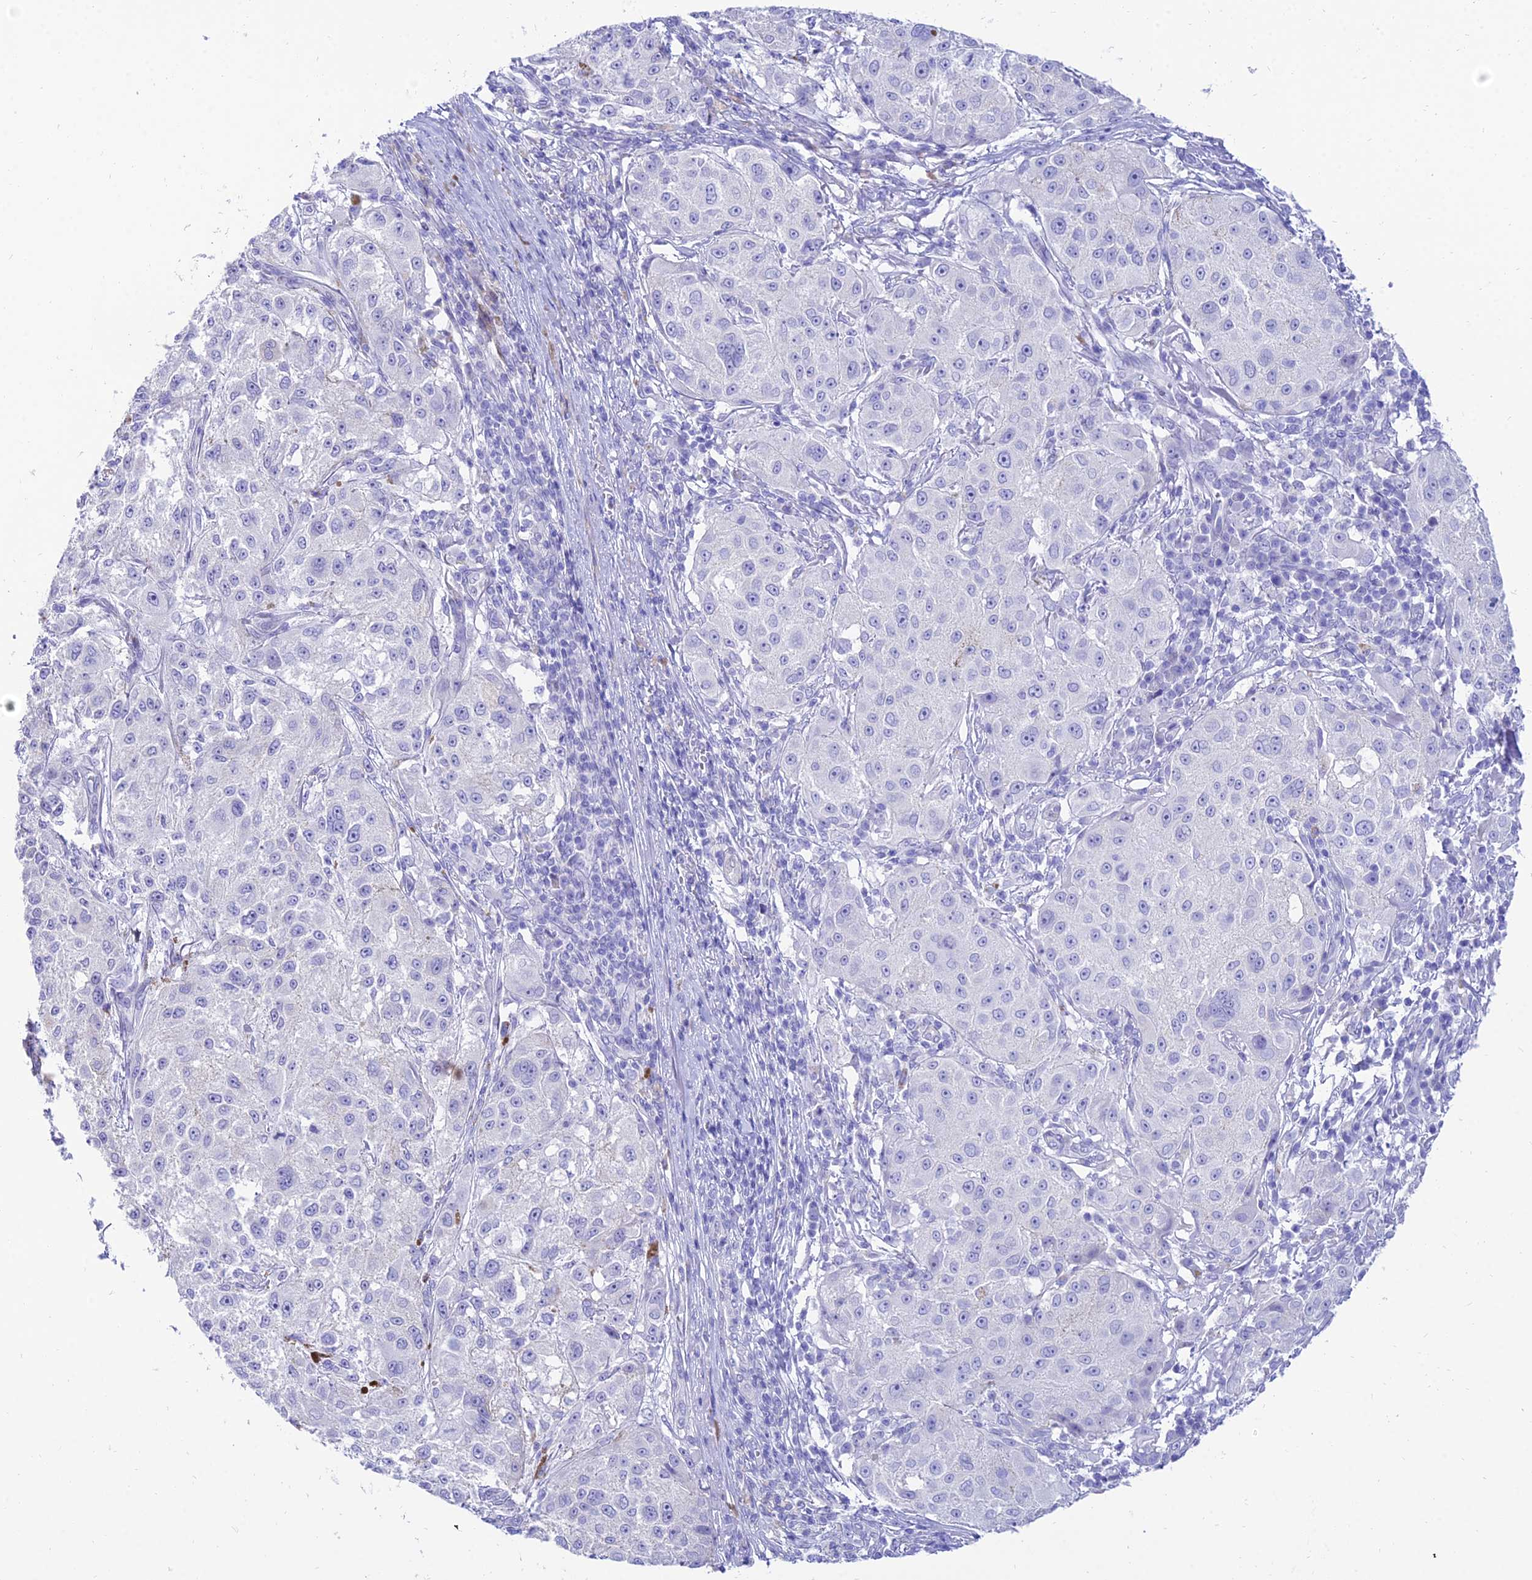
{"staining": {"intensity": "negative", "quantity": "none", "location": "none"}, "tissue": "melanoma", "cell_type": "Tumor cells", "image_type": "cancer", "snomed": [{"axis": "morphology", "description": "Necrosis, NOS"}, {"axis": "morphology", "description": "Malignant melanoma, NOS"}, {"axis": "topography", "description": "Skin"}], "caption": "This is an immunohistochemistry (IHC) image of melanoma. There is no expression in tumor cells.", "gene": "TAC3", "patient": {"sex": "female", "age": 87}}